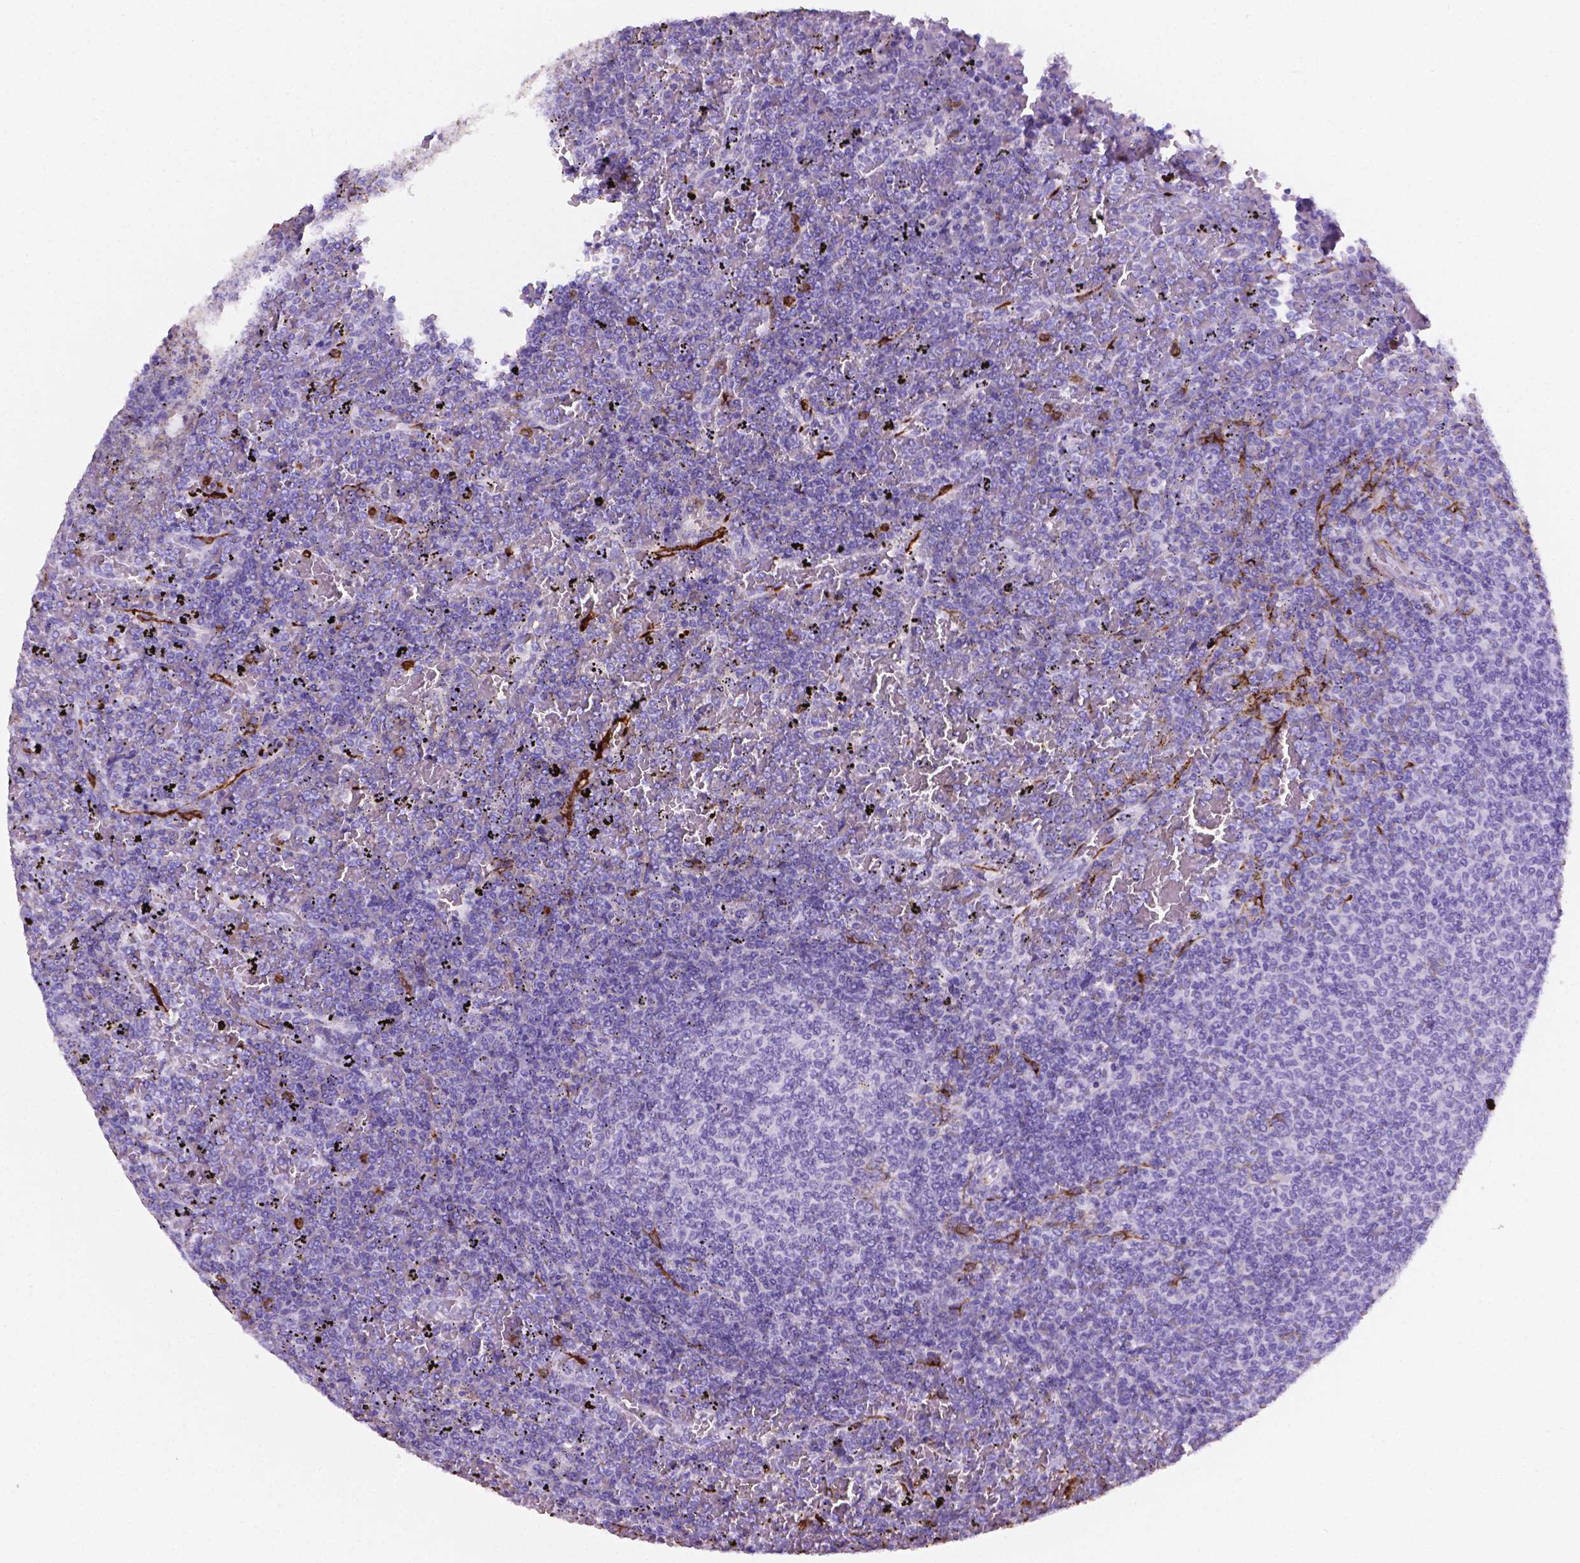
{"staining": {"intensity": "negative", "quantity": "none", "location": "none"}, "tissue": "lymphoma", "cell_type": "Tumor cells", "image_type": "cancer", "snomed": [{"axis": "morphology", "description": "Malignant lymphoma, non-Hodgkin's type, Low grade"}, {"axis": "topography", "description": "Spleen"}], "caption": "Immunohistochemical staining of lymphoma shows no significant positivity in tumor cells.", "gene": "MACF1", "patient": {"sex": "female", "age": 77}}